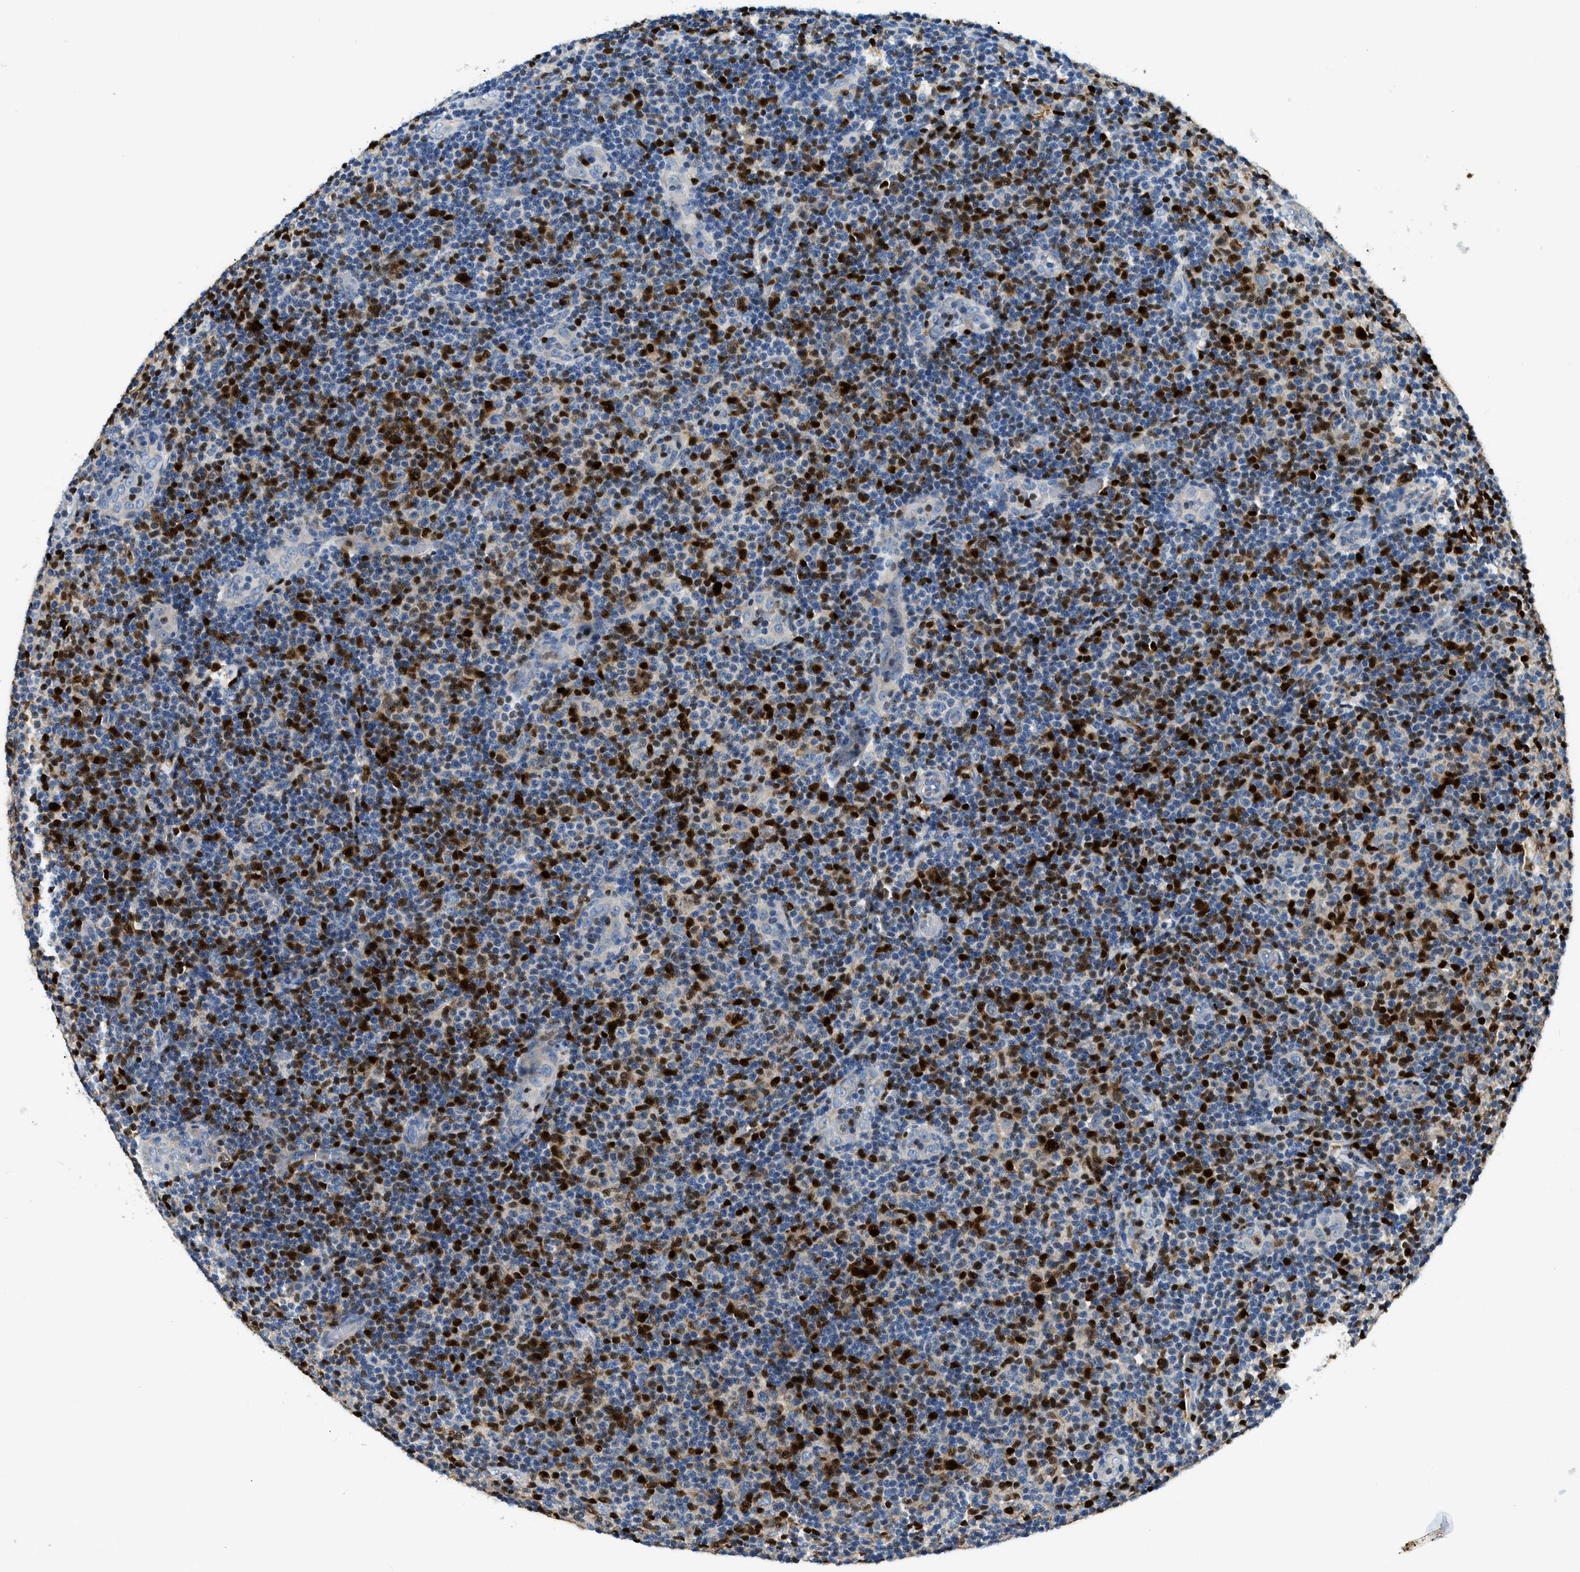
{"staining": {"intensity": "weak", "quantity": "<25%", "location": "nuclear"}, "tissue": "lymphoma", "cell_type": "Tumor cells", "image_type": "cancer", "snomed": [{"axis": "morphology", "description": "Malignant lymphoma, non-Hodgkin's type, Low grade"}, {"axis": "topography", "description": "Lymph node"}], "caption": "Human low-grade malignant lymphoma, non-Hodgkin's type stained for a protein using immunohistochemistry (IHC) exhibits no staining in tumor cells.", "gene": "TOX", "patient": {"sex": "male", "age": 83}}